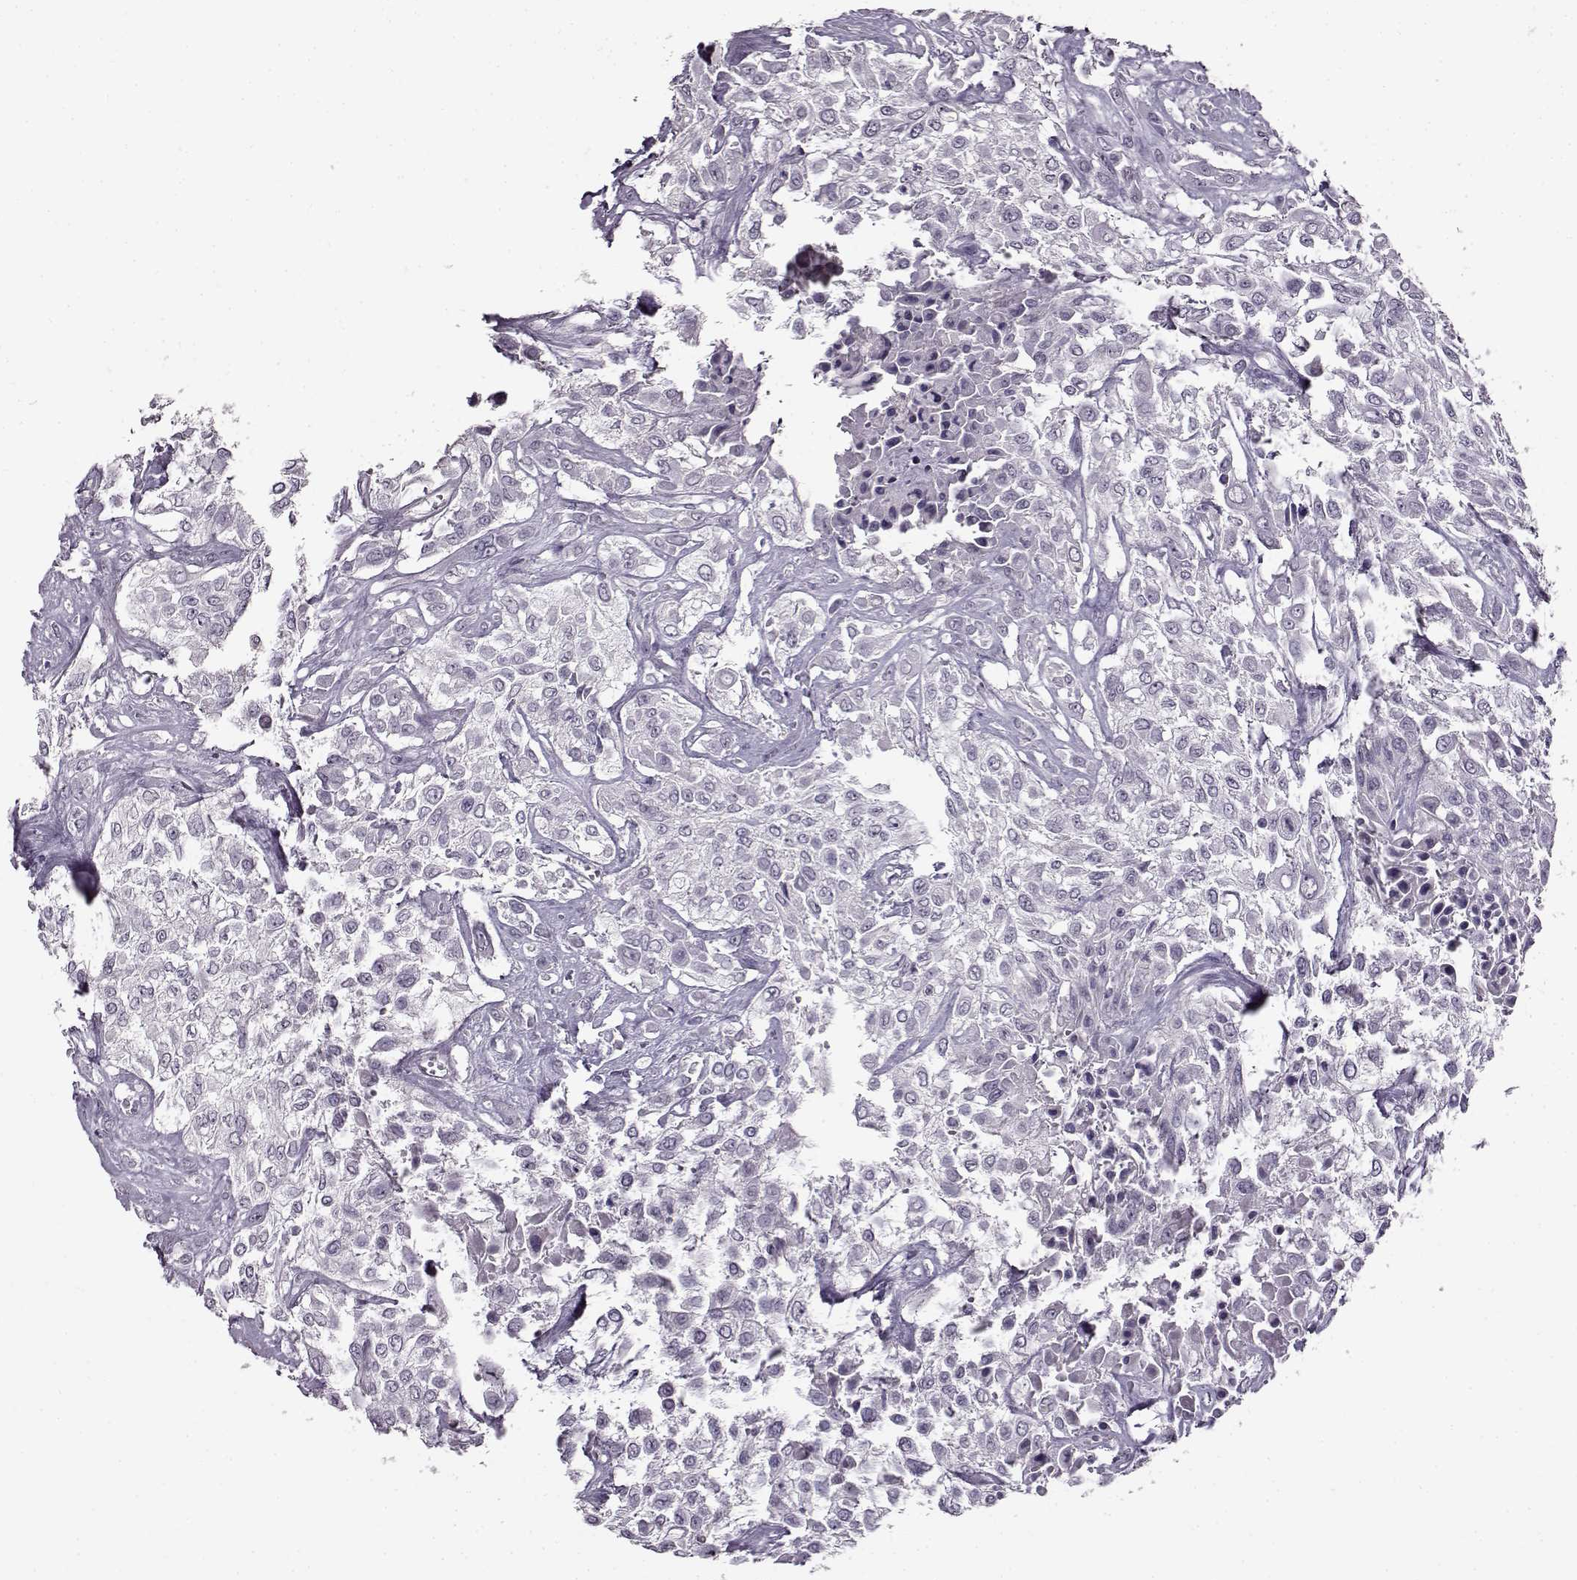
{"staining": {"intensity": "negative", "quantity": "none", "location": "none"}, "tissue": "urothelial cancer", "cell_type": "Tumor cells", "image_type": "cancer", "snomed": [{"axis": "morphology", "description": "Urothelial carcinoma, High grade"}, {"axis": "topography", "description": "Urinary bladder"}], "caption": "The image displays no significant positivity in tumor cells of high-grade urothelial carcinoma.", "gene": "FSHB", "patient": {"sex": "male", "age": 57}}